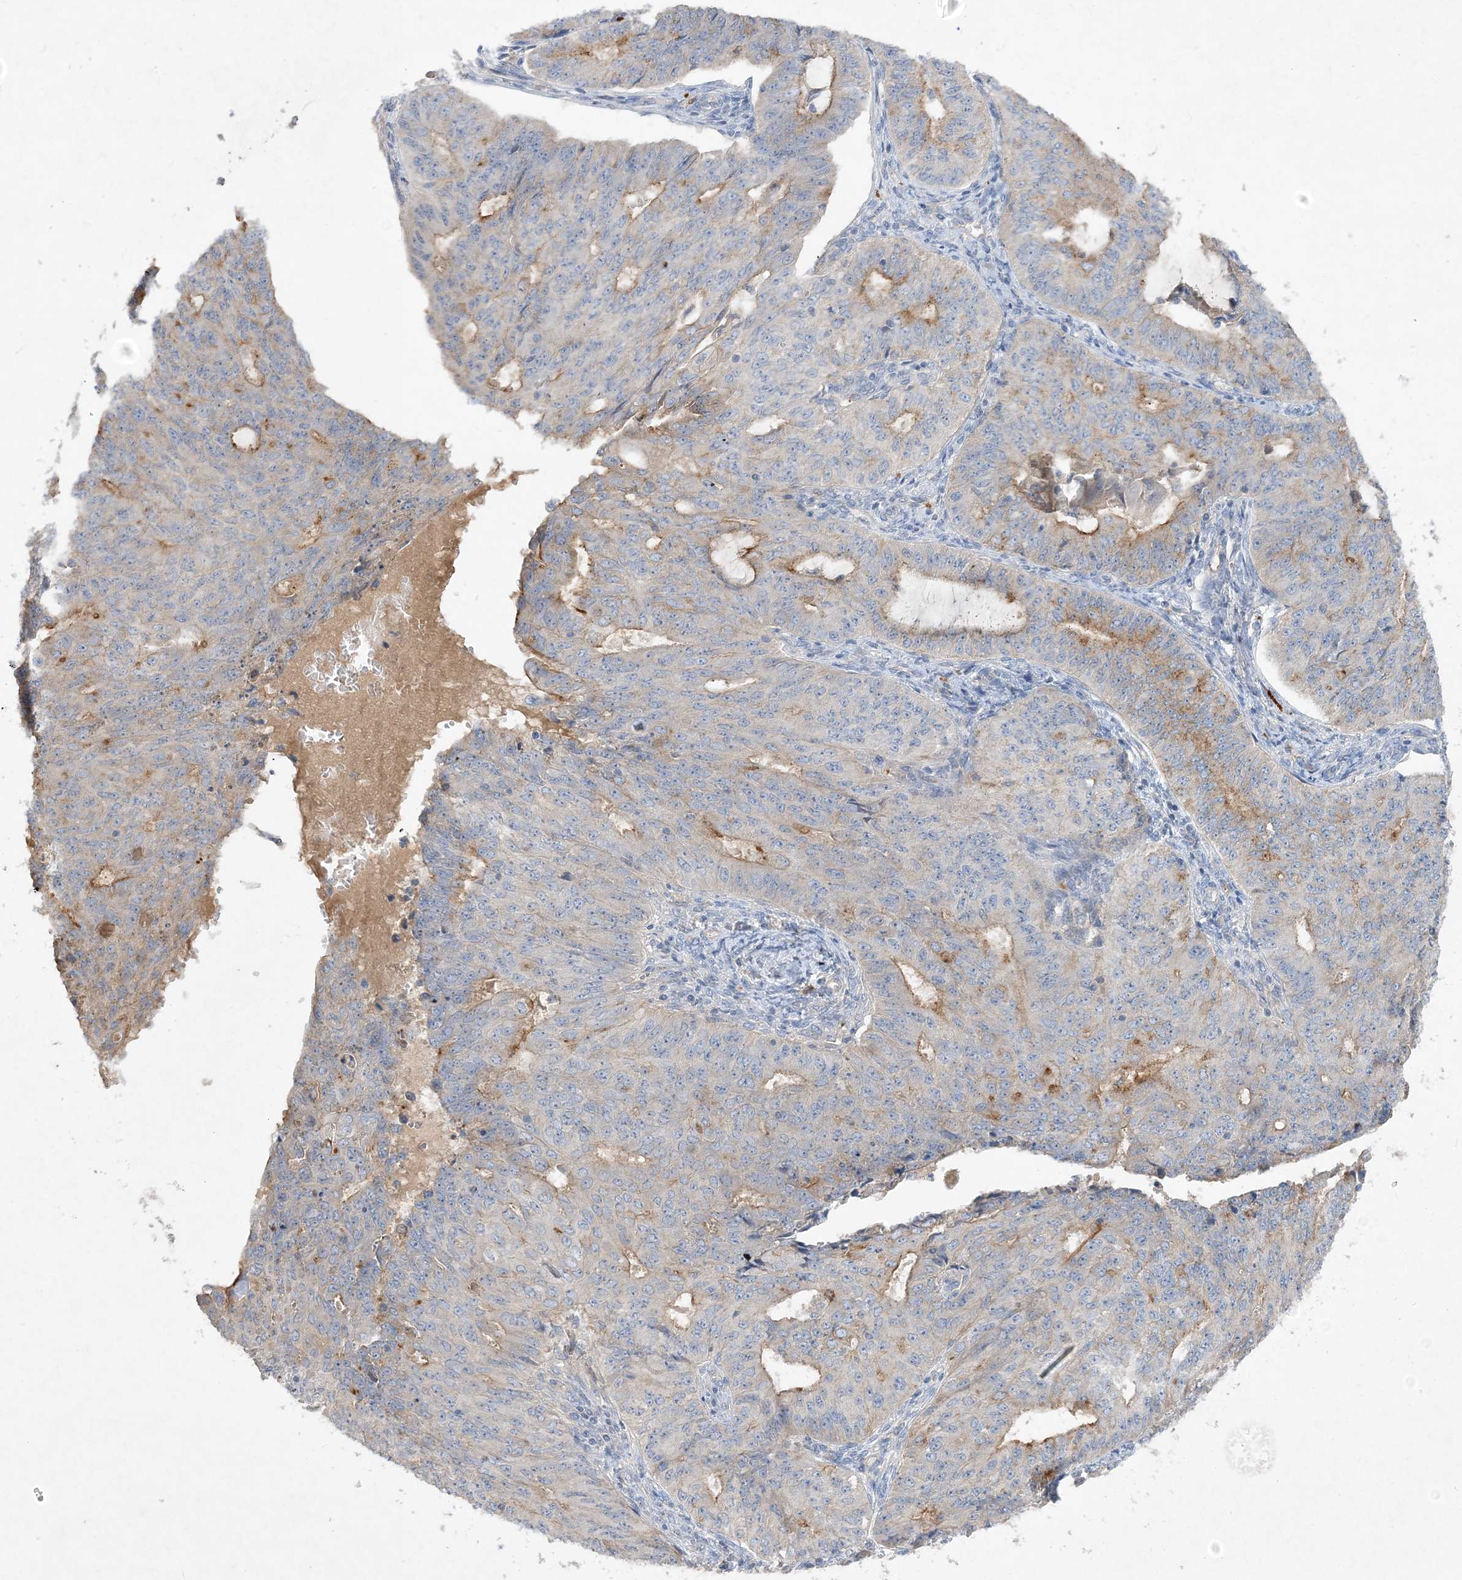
{"staining": {"intensity": "weak", "quantity": "<25%", "location": "cytoplasmic/membranous"}, "tissue": "endometrial cancer", "cell_type": "Tumor cells", "image_type": "cancer", "snomed": [{"axis": "morphology", "description": "Adenocarcinoma, NOS"}, {"axis": "topography", "description": "Endometrium"}], "caption": "IHC image of neoplastic tissue: human adenocarcinoma (endometrial) stained with DAB (3,3'-diaminobenzidine) exhibits no significant protein positivity in tumor cells.", "gene": "ADCK2", "patient": {"sex": "female", "age": 32}}